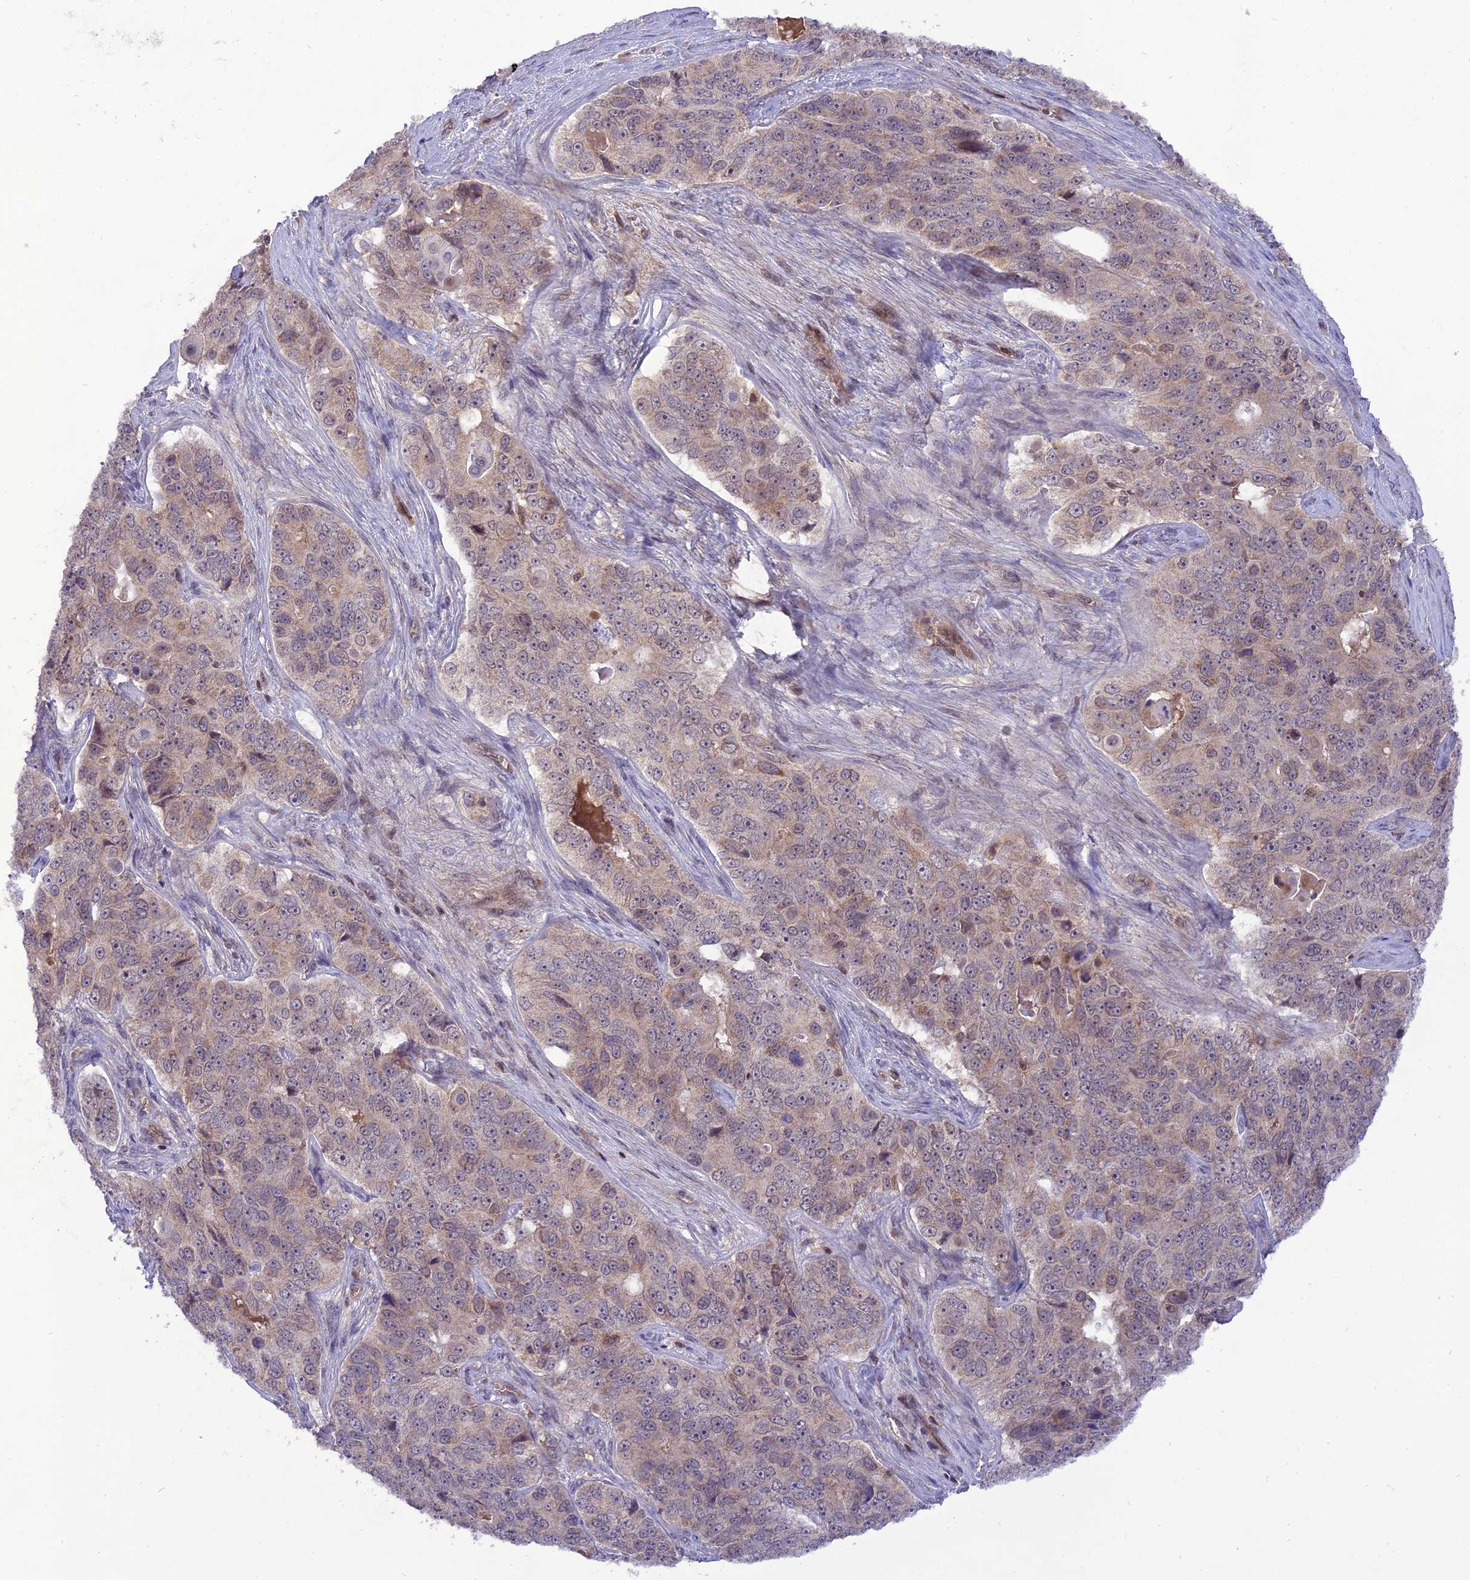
{"staining": {"intensity": "weak", "quantity": "<25%", "location": "cytoplasmic/membranous"}, "tissue": "ovarian cancer", "cell_type": "Tumor cells", "image_type": "cancer", "snomed": [{"axis": "morphology", "description": "Carcinoma, endometroid"}, {"axis": "topography", "description": "Ovary"}], "caption": "Immunohistochemistry (IHC) photomicrograph of neoplastic tissue: human ovarian cancer stained with DAB displays no significant protein positivity in tumor cells. (Stains: DAB (3,3'-diaminobenzidine) immunohistochemistry with hematoxylin counter stain, Microscopy: brightfield microscopy at high magnification).", "gene": "NDUFC1", "patient": {"sex": "female", "age": 51}}